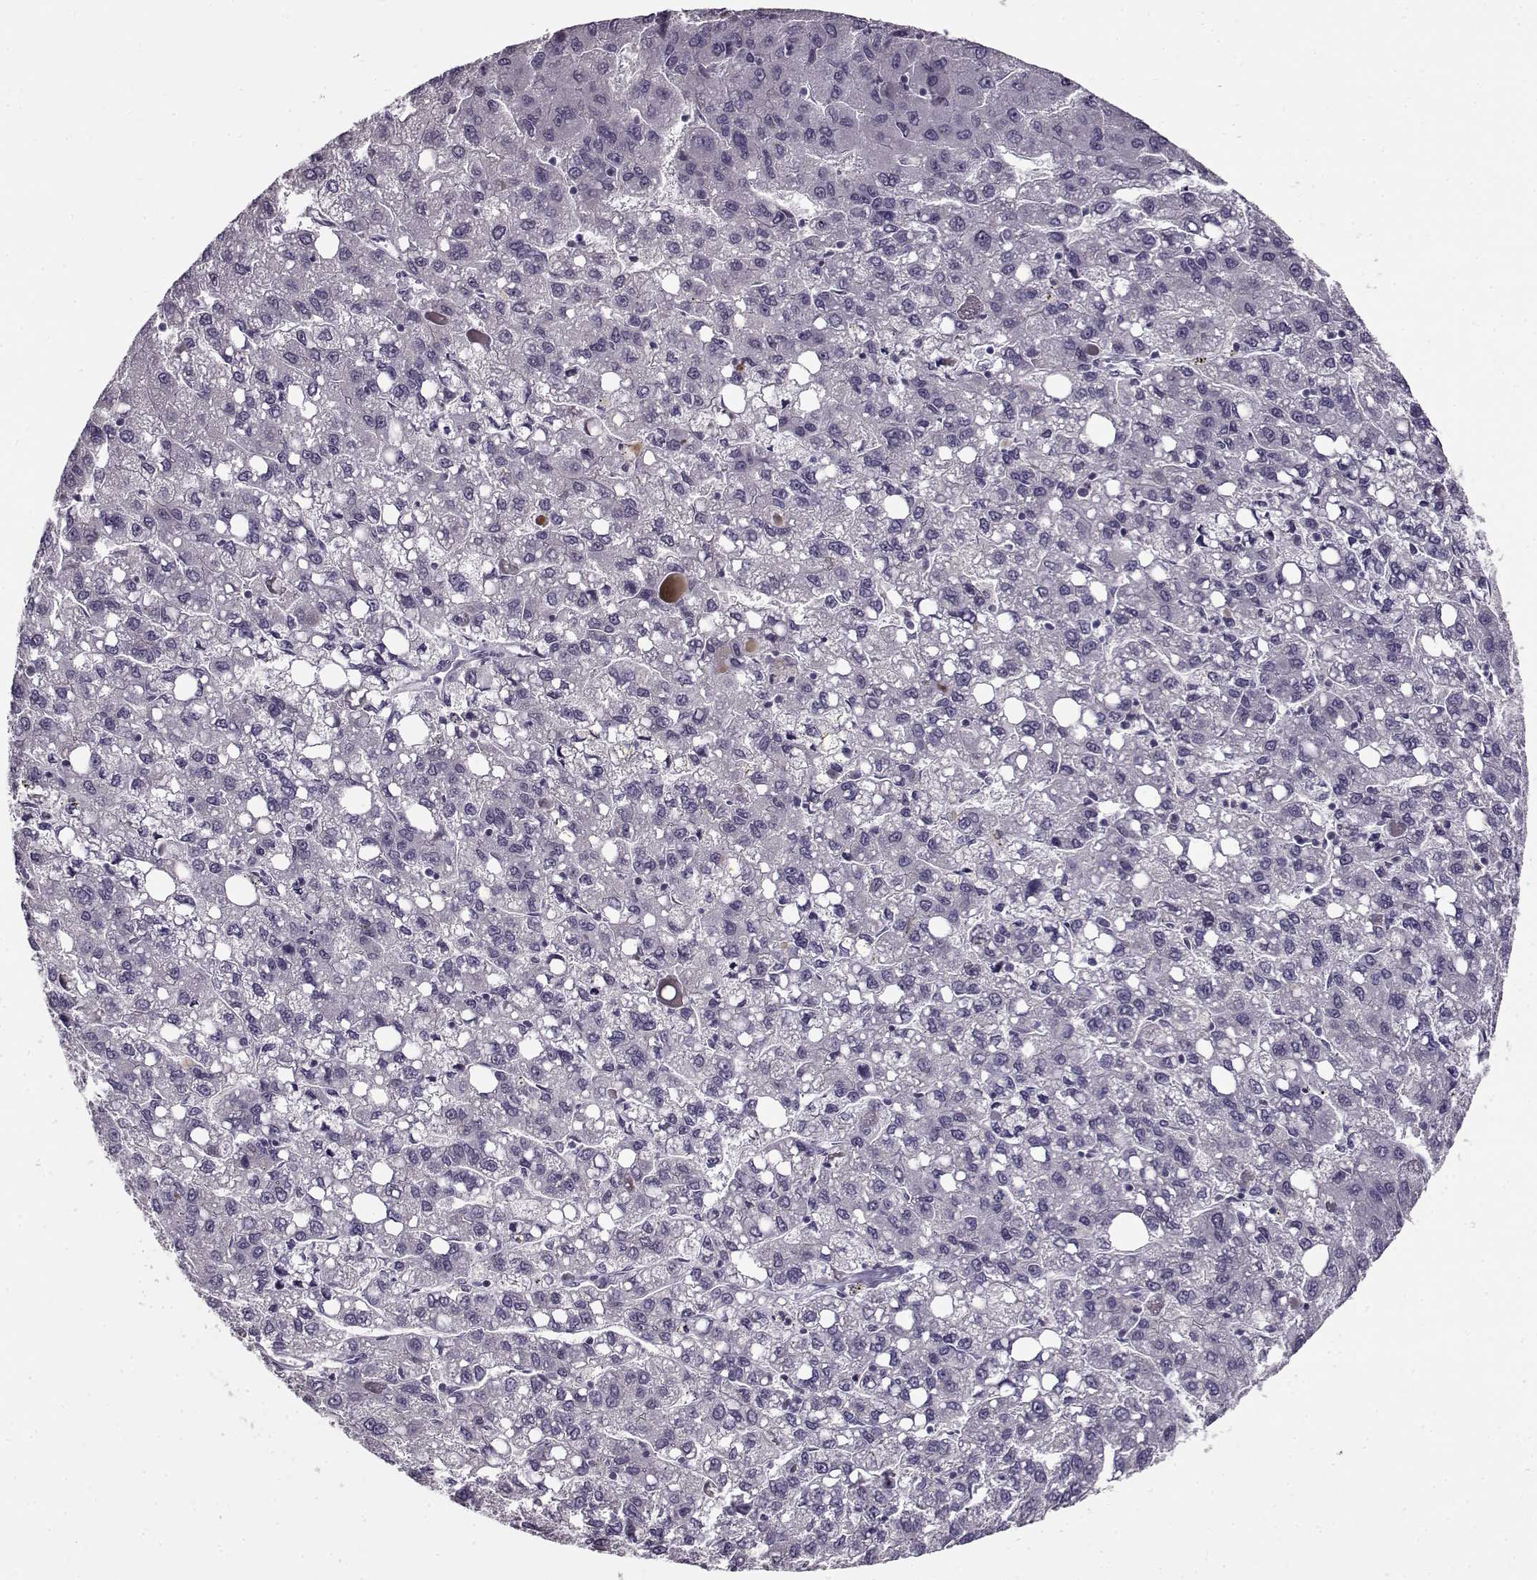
{"staining": {"intensity": "negative", "quantity": "none", "location": "none"}, "tissue": "liver cancer", "cell_type": "Tumor cells", "image_type": "cancer", "snomed": [{"axis": "morphology", "description": "Carcinoma, Hepatocellular, NOS"}, {"axis": "topography", "description": "Liver"}], "caption": "This is an immunohistochemistry histopathology image of human liver cancer (hepatocellular carcinoma). There is no staining in tumor cells.", "gene": "RP1L1", "patient": {"sex": "female", "age": 82}}